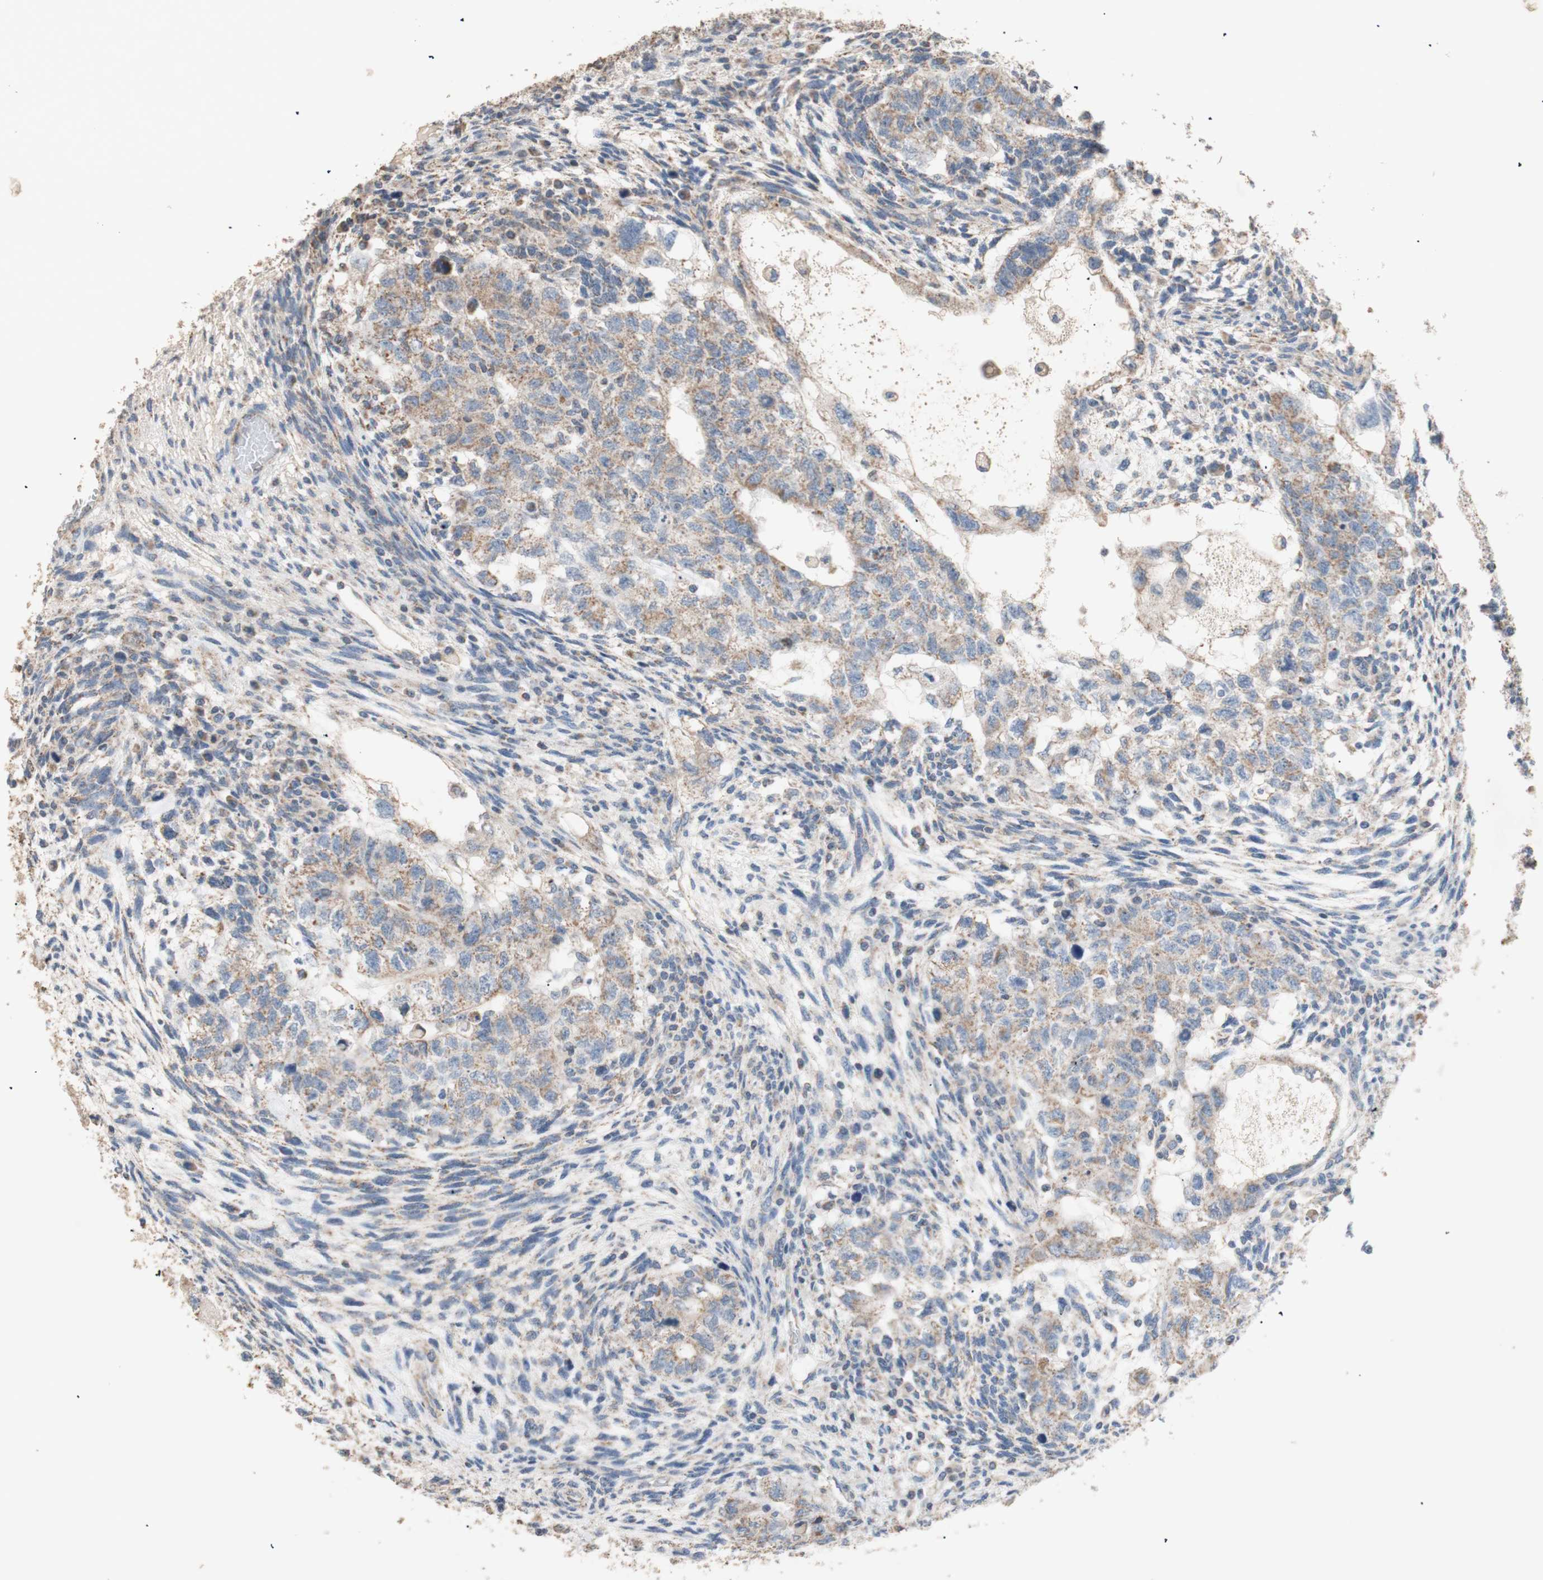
{"staining": {"intensity": "moderate", "quantity": ">75%", "location": "cytoplasmic/membranous"}, "tissue": "testis cancer", "cell_type": "Tumor cells", "image_type": "cancer", "snomed": [{"axis": "morphology", "description": "Normal tissue, NOS"}, {"axis": "morphology", "description": "Carcinoma, Embryonal, NOS"}, {"axis": "topography", "description": "Testis"}], "caption": "Protein expression analysis of embryonal carcinoma (testis) reveals moderate cytoplasmic/membranous staining in approximately >75% of tumor cells.", "gene": "PTGIS", "patient": {"sex": "male", "age": 36}}